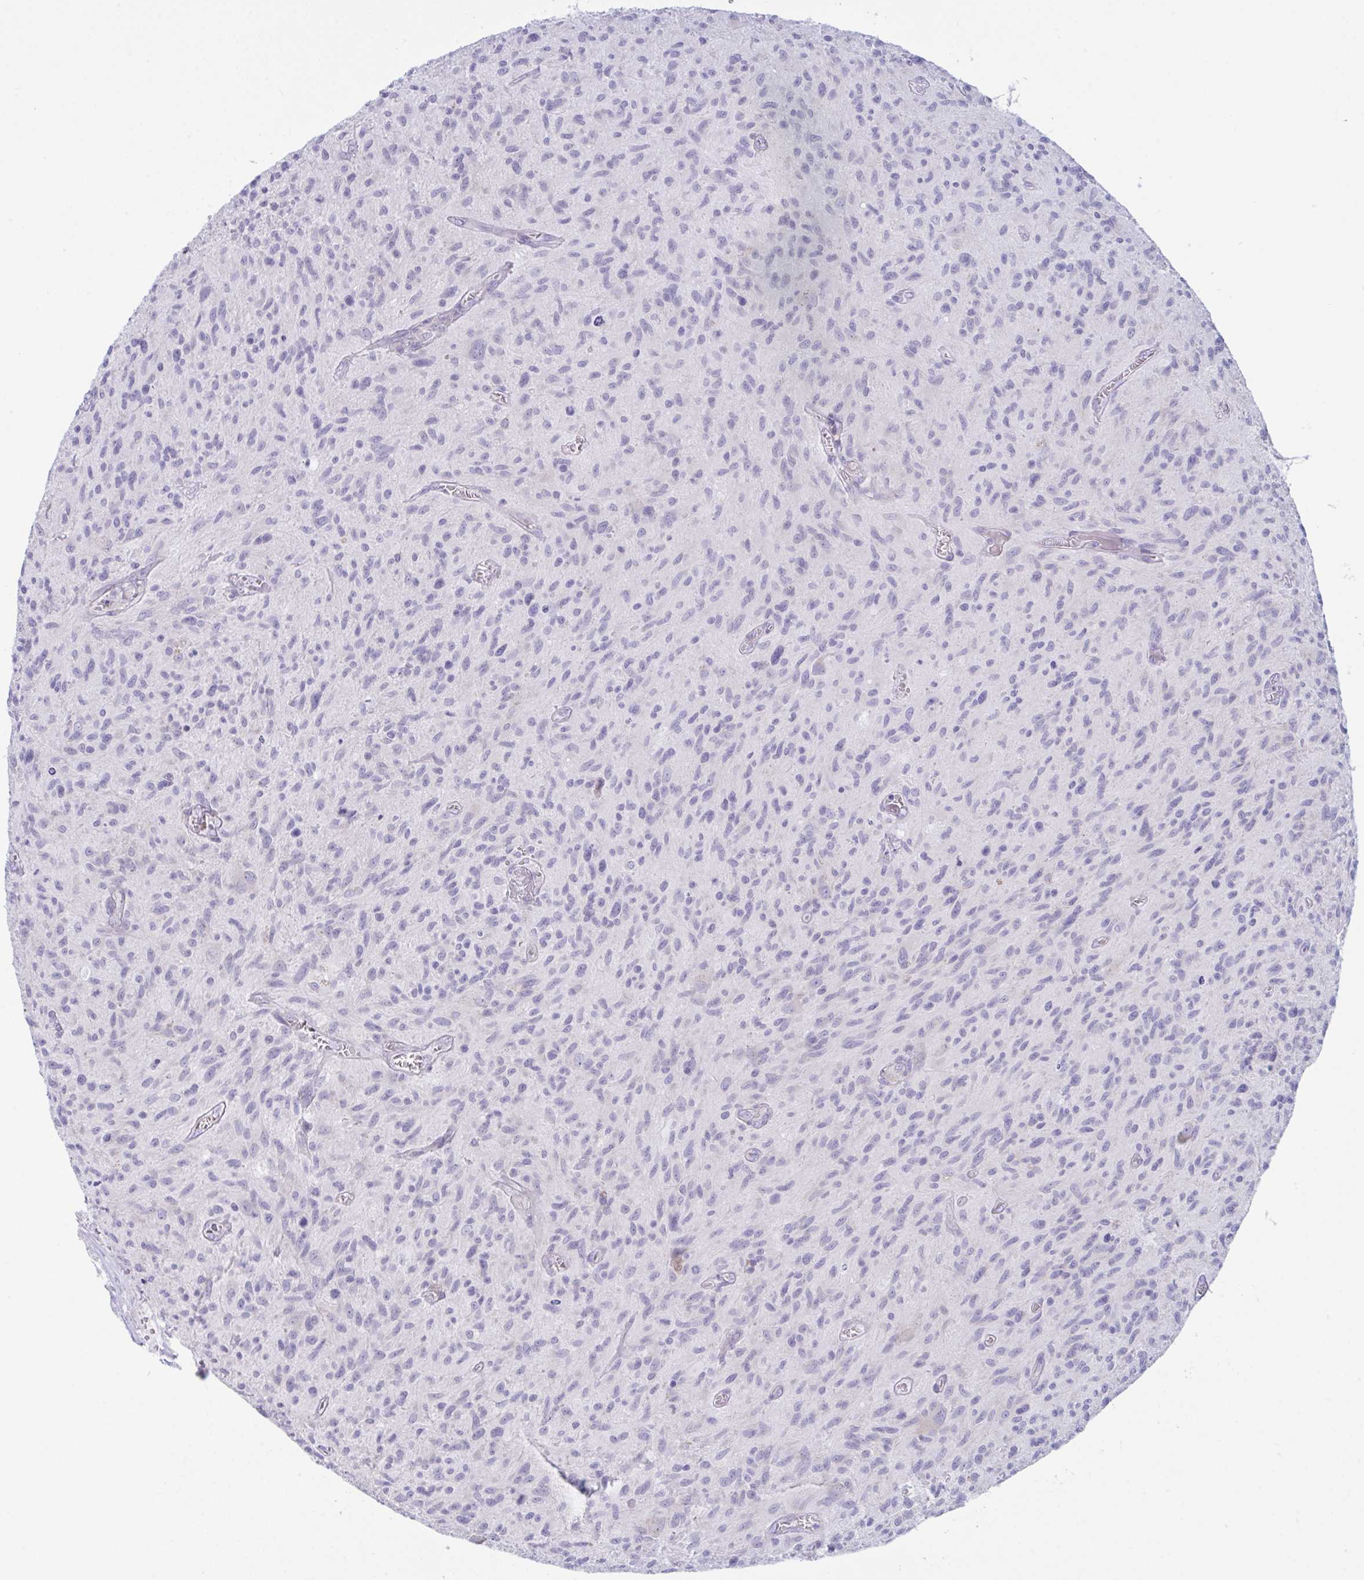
{"staining": {"intensity": "negative", "quantity": "none", "location": "none"}, "tissue": "glioma", "cell_type": "Tumor cells", "image_type": "cancer", "snomed": [{"axis": "morphology", "description": "Glioma, malignant, High grade"}, {"axis": "topography", "description": "Brain"}], "caption": "A high-resolution image shows immunohistochemistry (IHC) staining of high-grade glioma (malignant), which demonstrates no significant expression in tumor cells.", "gene": "ZNF684", "patient": {"sex": "male", "age": 75}}